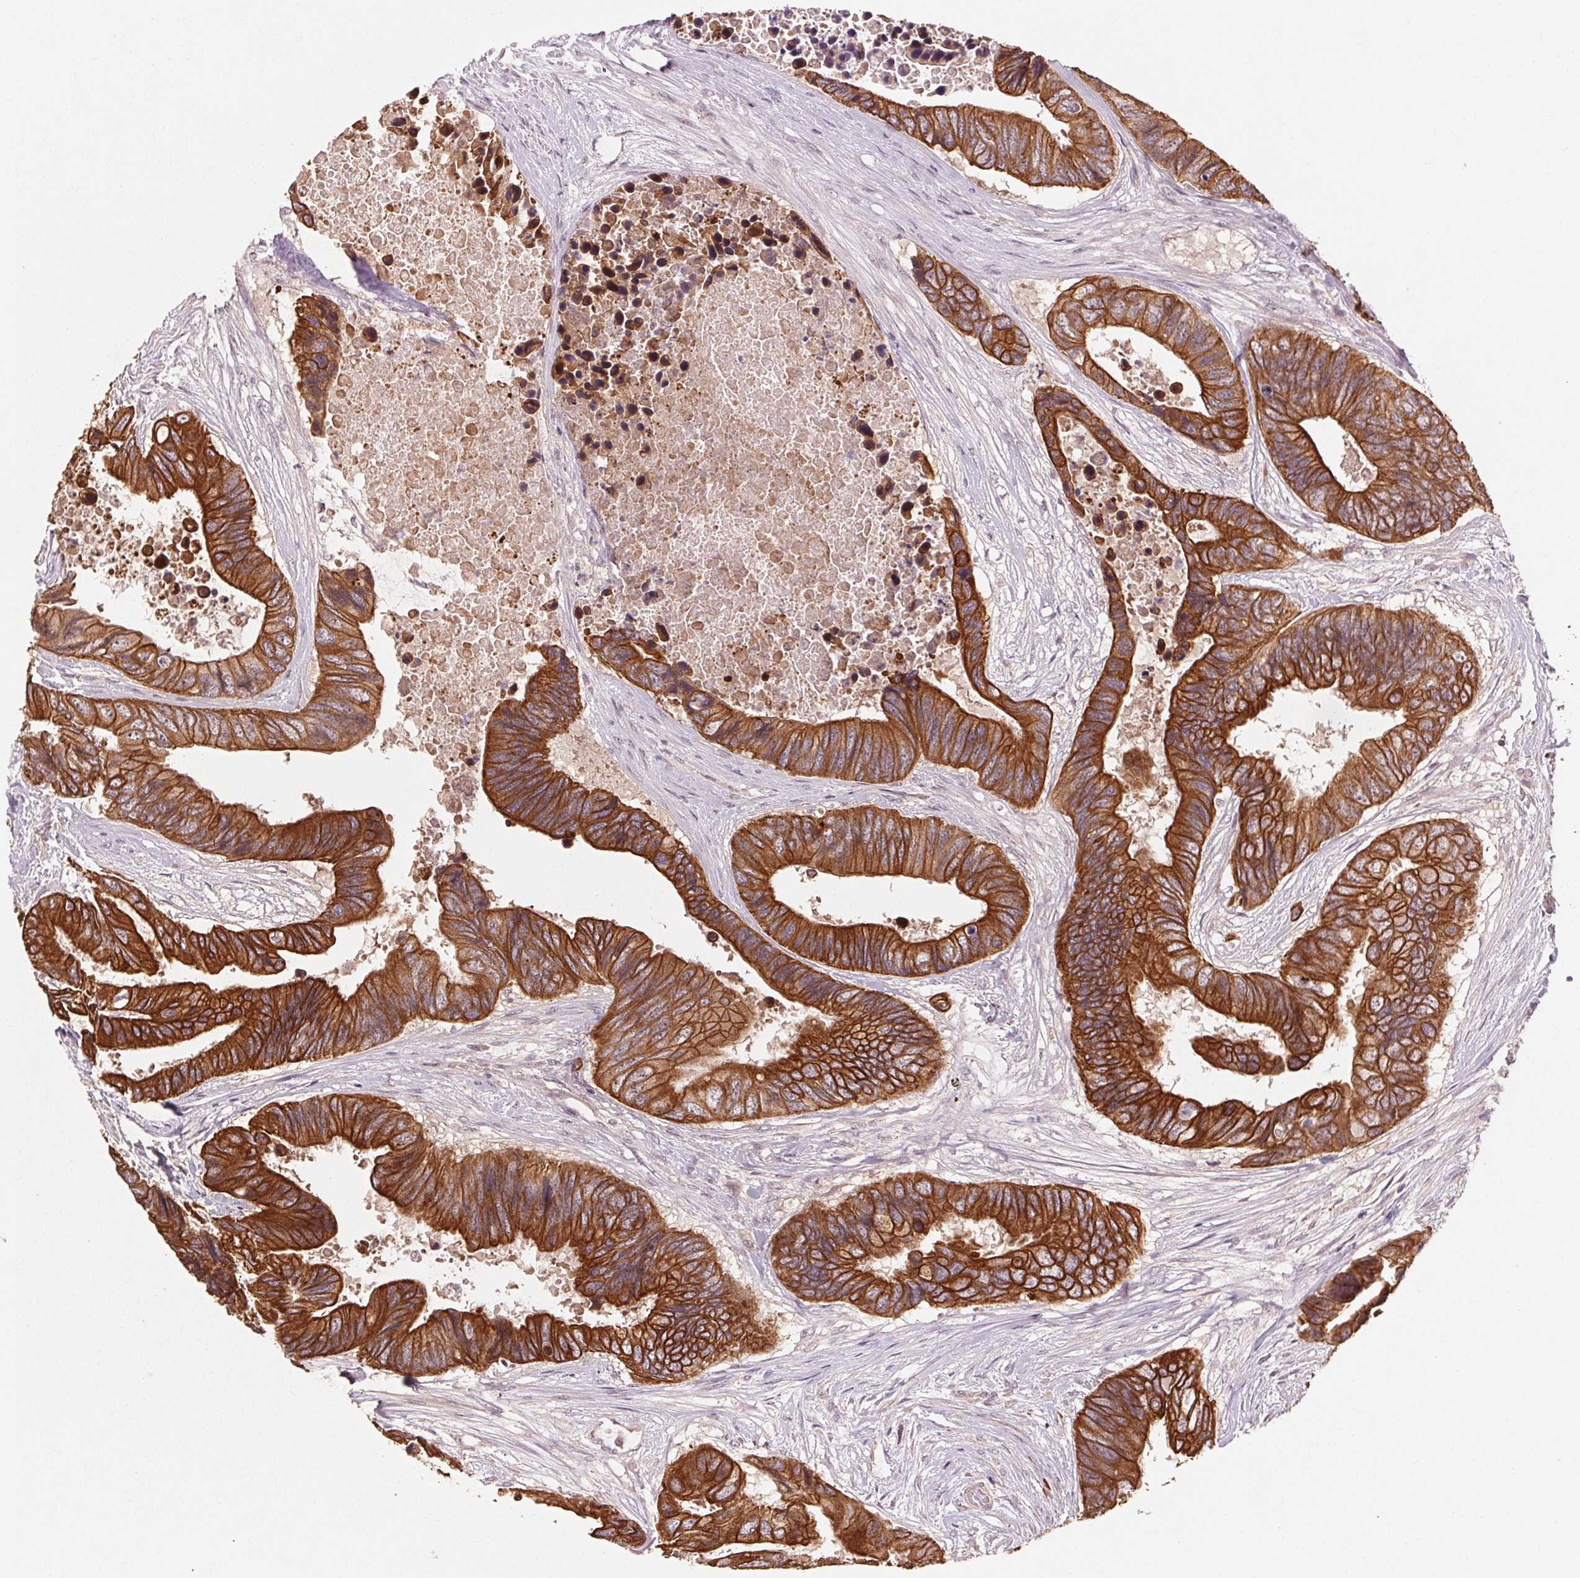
{"staining": {"intensity": "strong", "quantity": ">75%", "location": "cytoplasmic/membranous"}, "tissue": "colorectal cancer", "cell_type": "Tumor cells", "image_type": "cancer", "snomed": [{"axis": "morphology", "description": "Adenocarcinoma, NOS"}, {"axis": "topography", "description": "Rectum"}], "caption": "Colorectal cancer (adenocarcinoma) was stained to show a protein in brown. There is high levels of strong cytoplasmic/membranous expression in about >75% of tumor cells. The staining is performed using DAB brown chromogen to label protein expression. The nuclei are counter-stained blue using hematoxylin.", "gene": "SMLR1", "patient": {"sex": "male", "age": 63}}